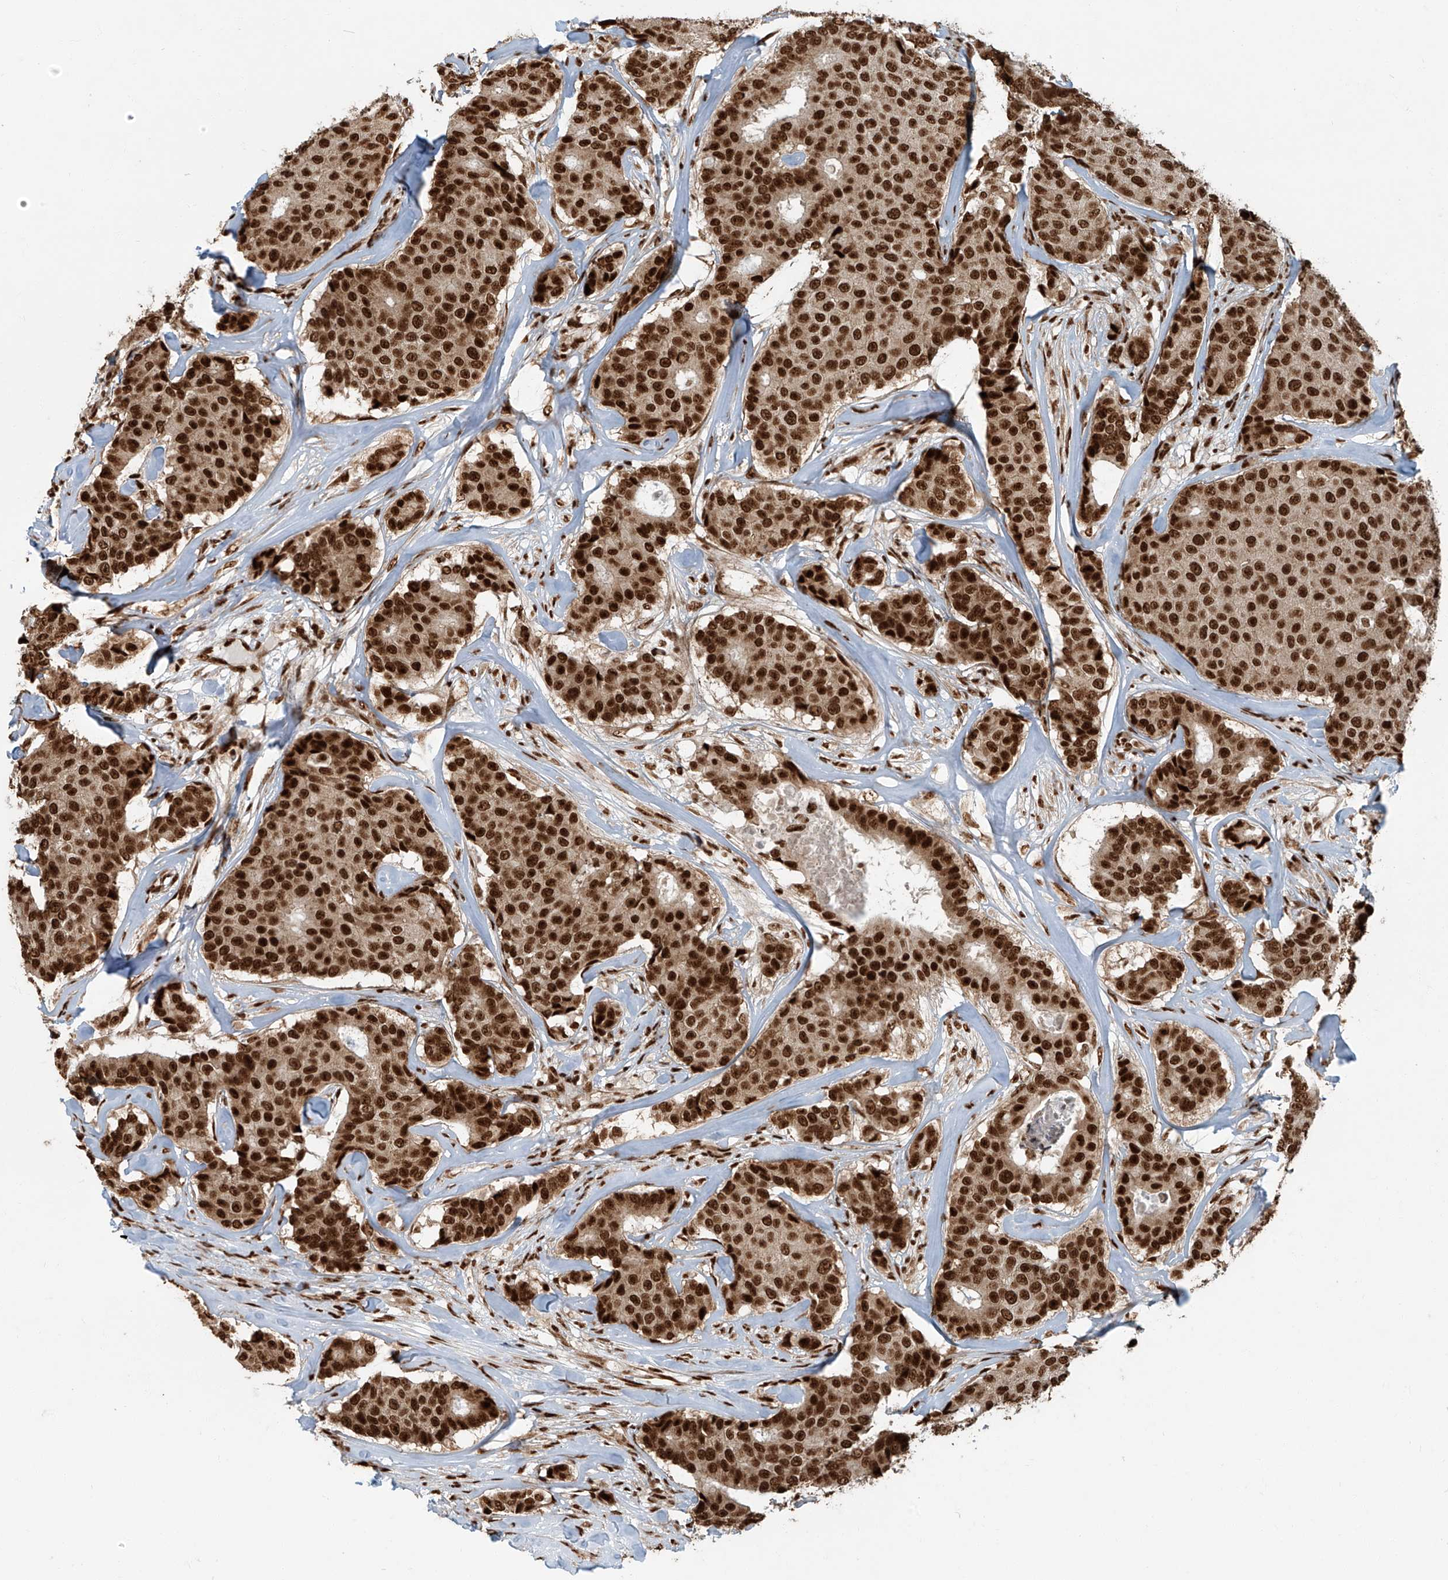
{"staining": {"intensity": "strong", "quantity": ">75%", "location": "nuclear"}, "tissue": "breast cancer", "cell_type": "Tumor cells", "image_type": "cancer", "snomed": [{"axis": "morphology", "description": "Duct carcinoma"}, {"axis": "topography", "description": "Breast"}], "caption": "Human breast cancer stained with a brown dye demonstrates strong nuclear positive staining in approximately >75% of tumor cells.", "gene": "FAM193B", "patient": {"sex": "female", "age": 75}}